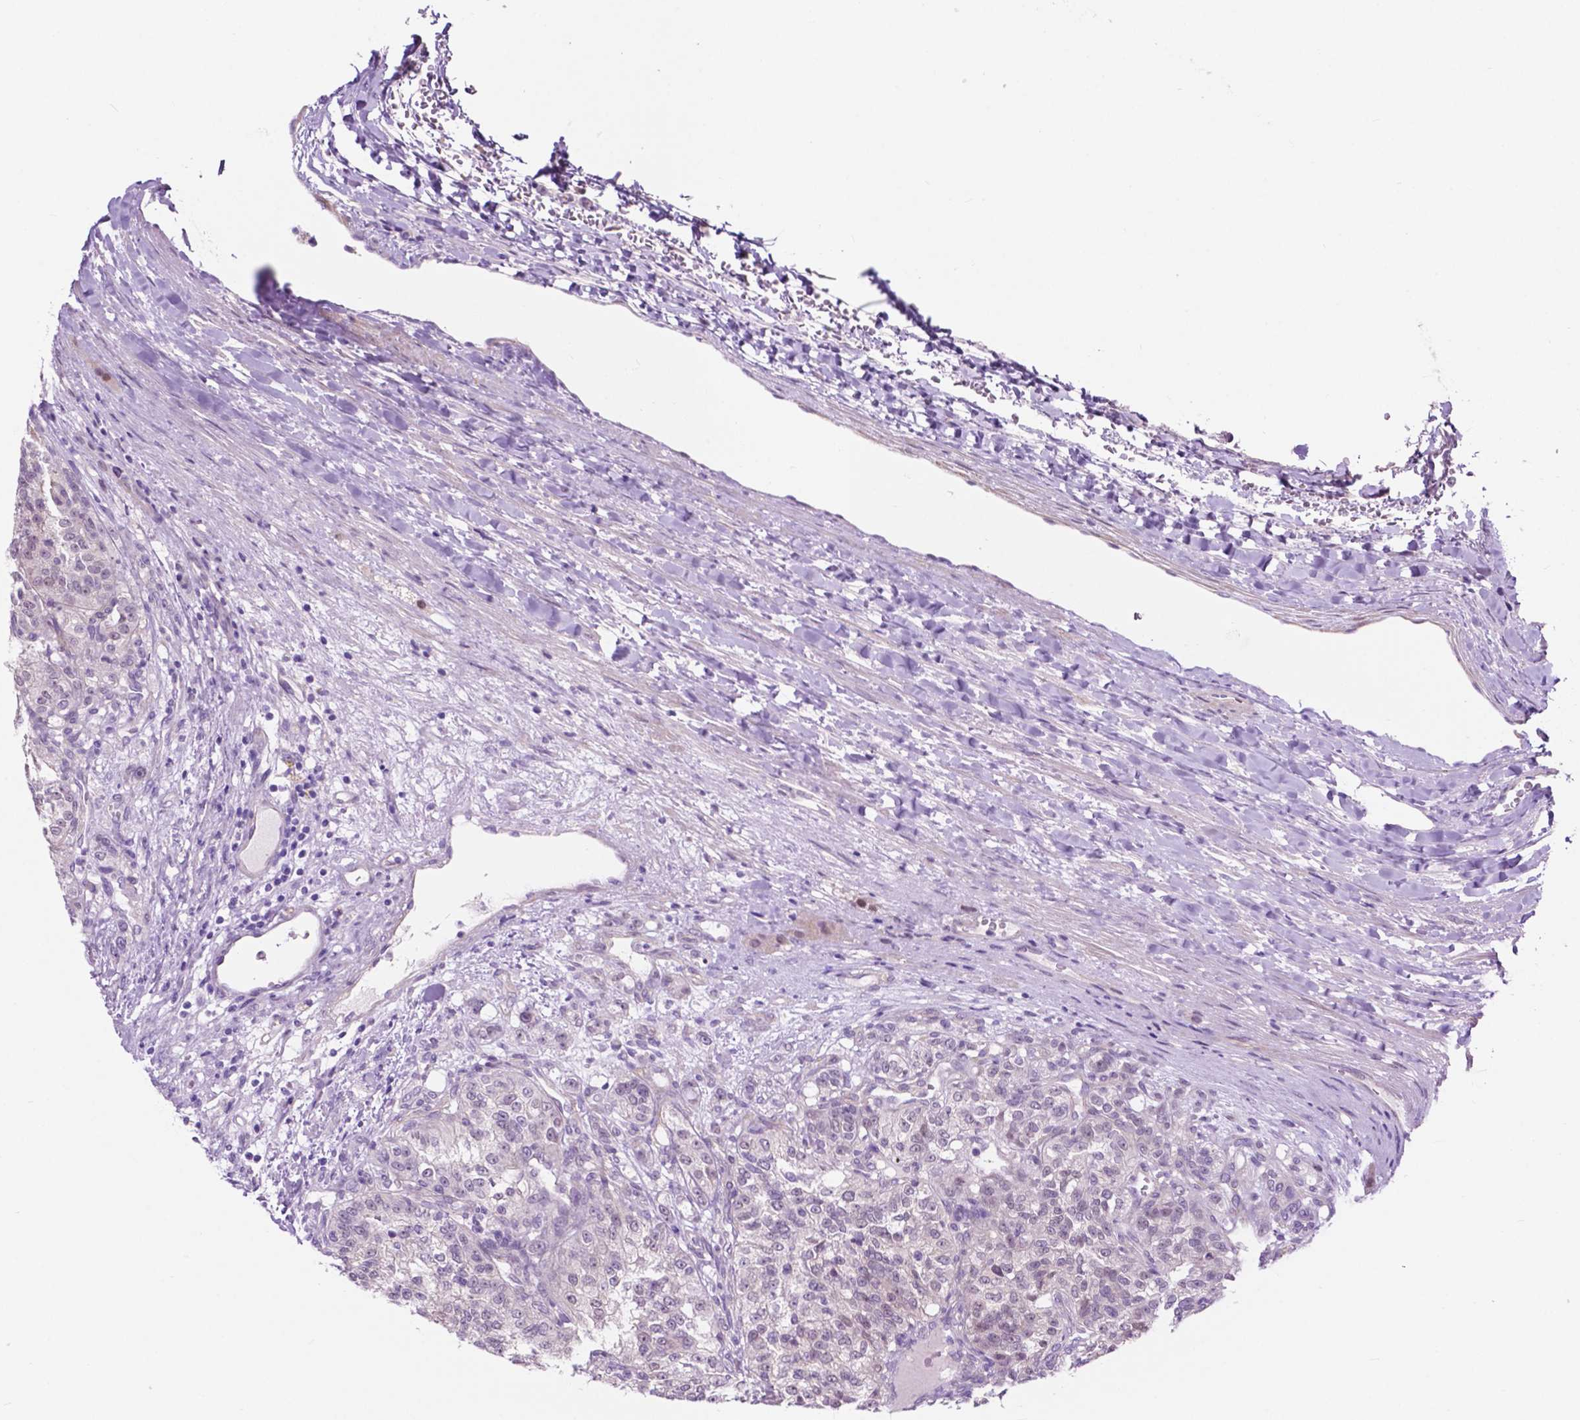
{"staining": {"intensity": "negative", "quantity": "none", "location": "none"}, "tissue": "renal cancer", "cell_type": "Tumor cells", "image_type": "cancer", "snomed": [{"axis": "morphology", "description": "Adenocarcinoma, NOS"}, {"axis": "topography", "description": "Kidney"}], "caption": "Histopathology image shows no protein expression in tumor cells of adenocarcinoma (renal) tissue.", "gene": "ACY3", "patient": {"sex": "female", "age": 63}}